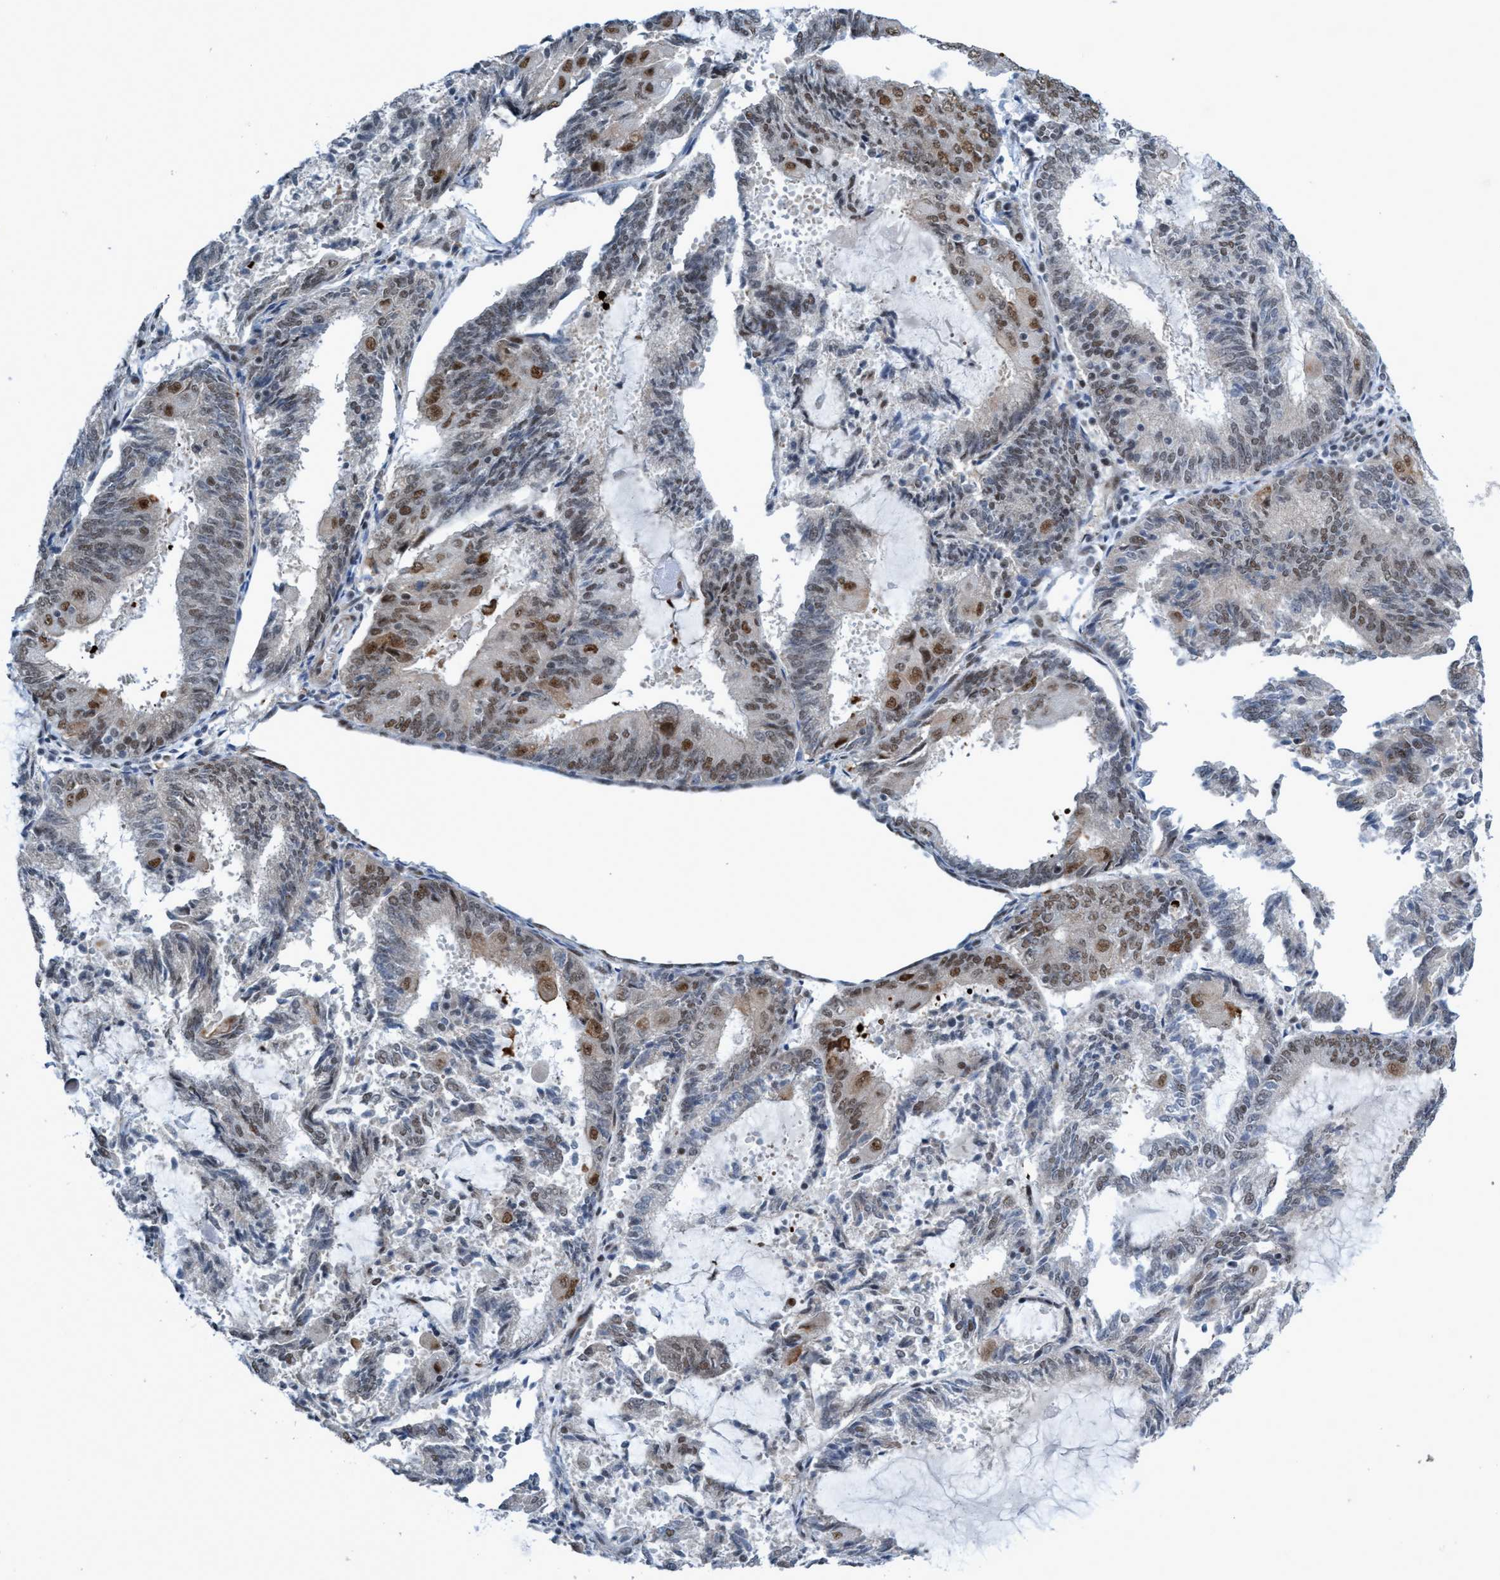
{"staining": {"intensity": "moderate", "quantity": "25%-75%", "location": "nuclear"}, "tissue": "endometrial cancer", "cell_type": "Tumor cells", "image_type": "cancer", "snomed": [{"axis": "morphology", "description": "Adenocarcinoma, NOS"}, {"axis": "topography", "description": "Endometrium"}], "caption": "Immunohistochemical staining of human endometrial adenocarcinoma reveals moderate nuclear protein expression in about 25%-75% of tumor cells. Nuclei are stained in blue.", "gene": "CWC27", "patient": {"sex": "female", "age": 81}}